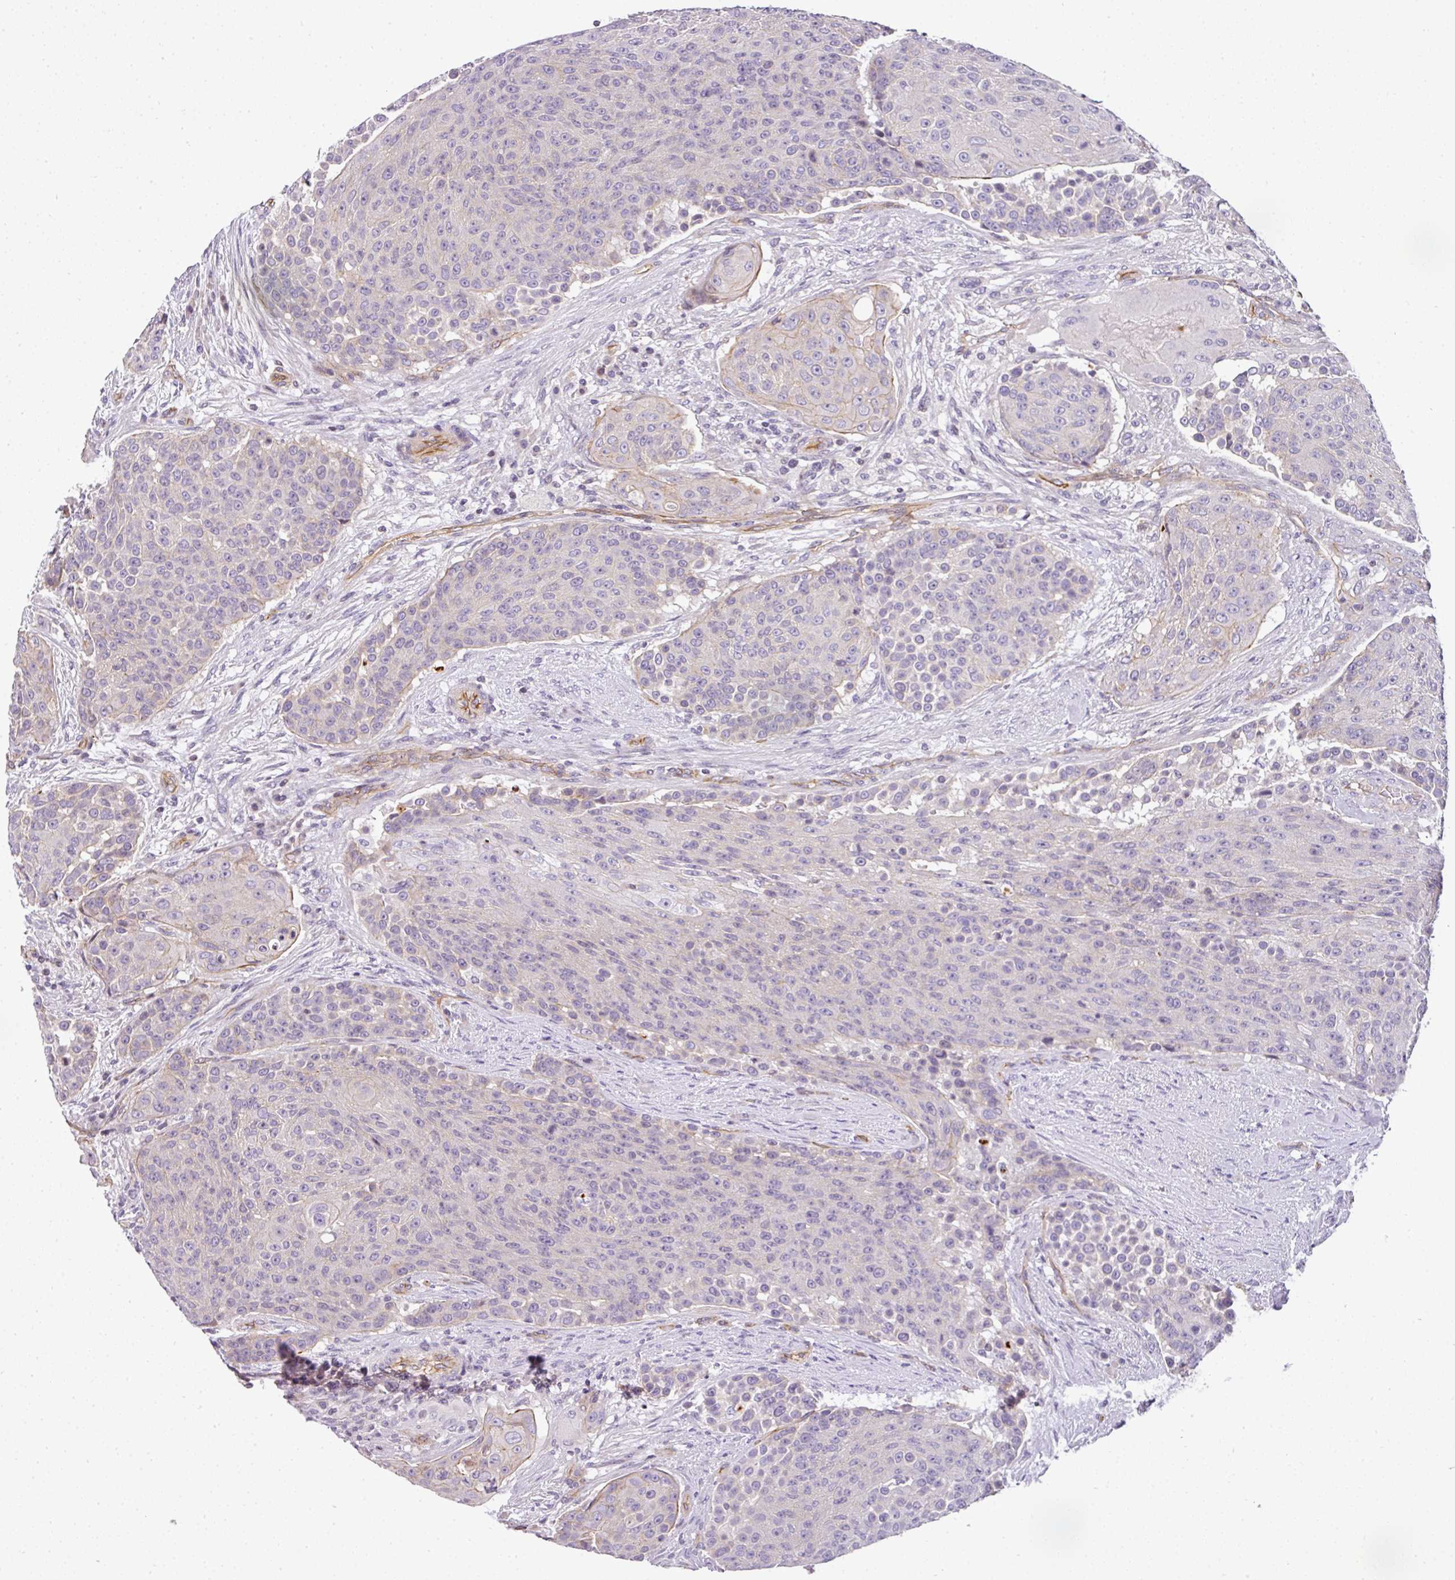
{"staining": {"intensity": "negative", "quantity": "none", "location": "none"}, "tissue": "urothelial cancer", "cell_type": "Tumor cells", "image_type": "cancer", "snomed": [{"axis": "morphology", "description": "Urothelial carcinoma, High grade"}, {"axis": "topography", "description": "Urinary bladder"}], "caption": "Photomicrograph shows no protein expression in tumor cells of urothelial cancer tissue.", "gene": "OR11H4", "patient": {"sex": "female", "age": 63}}